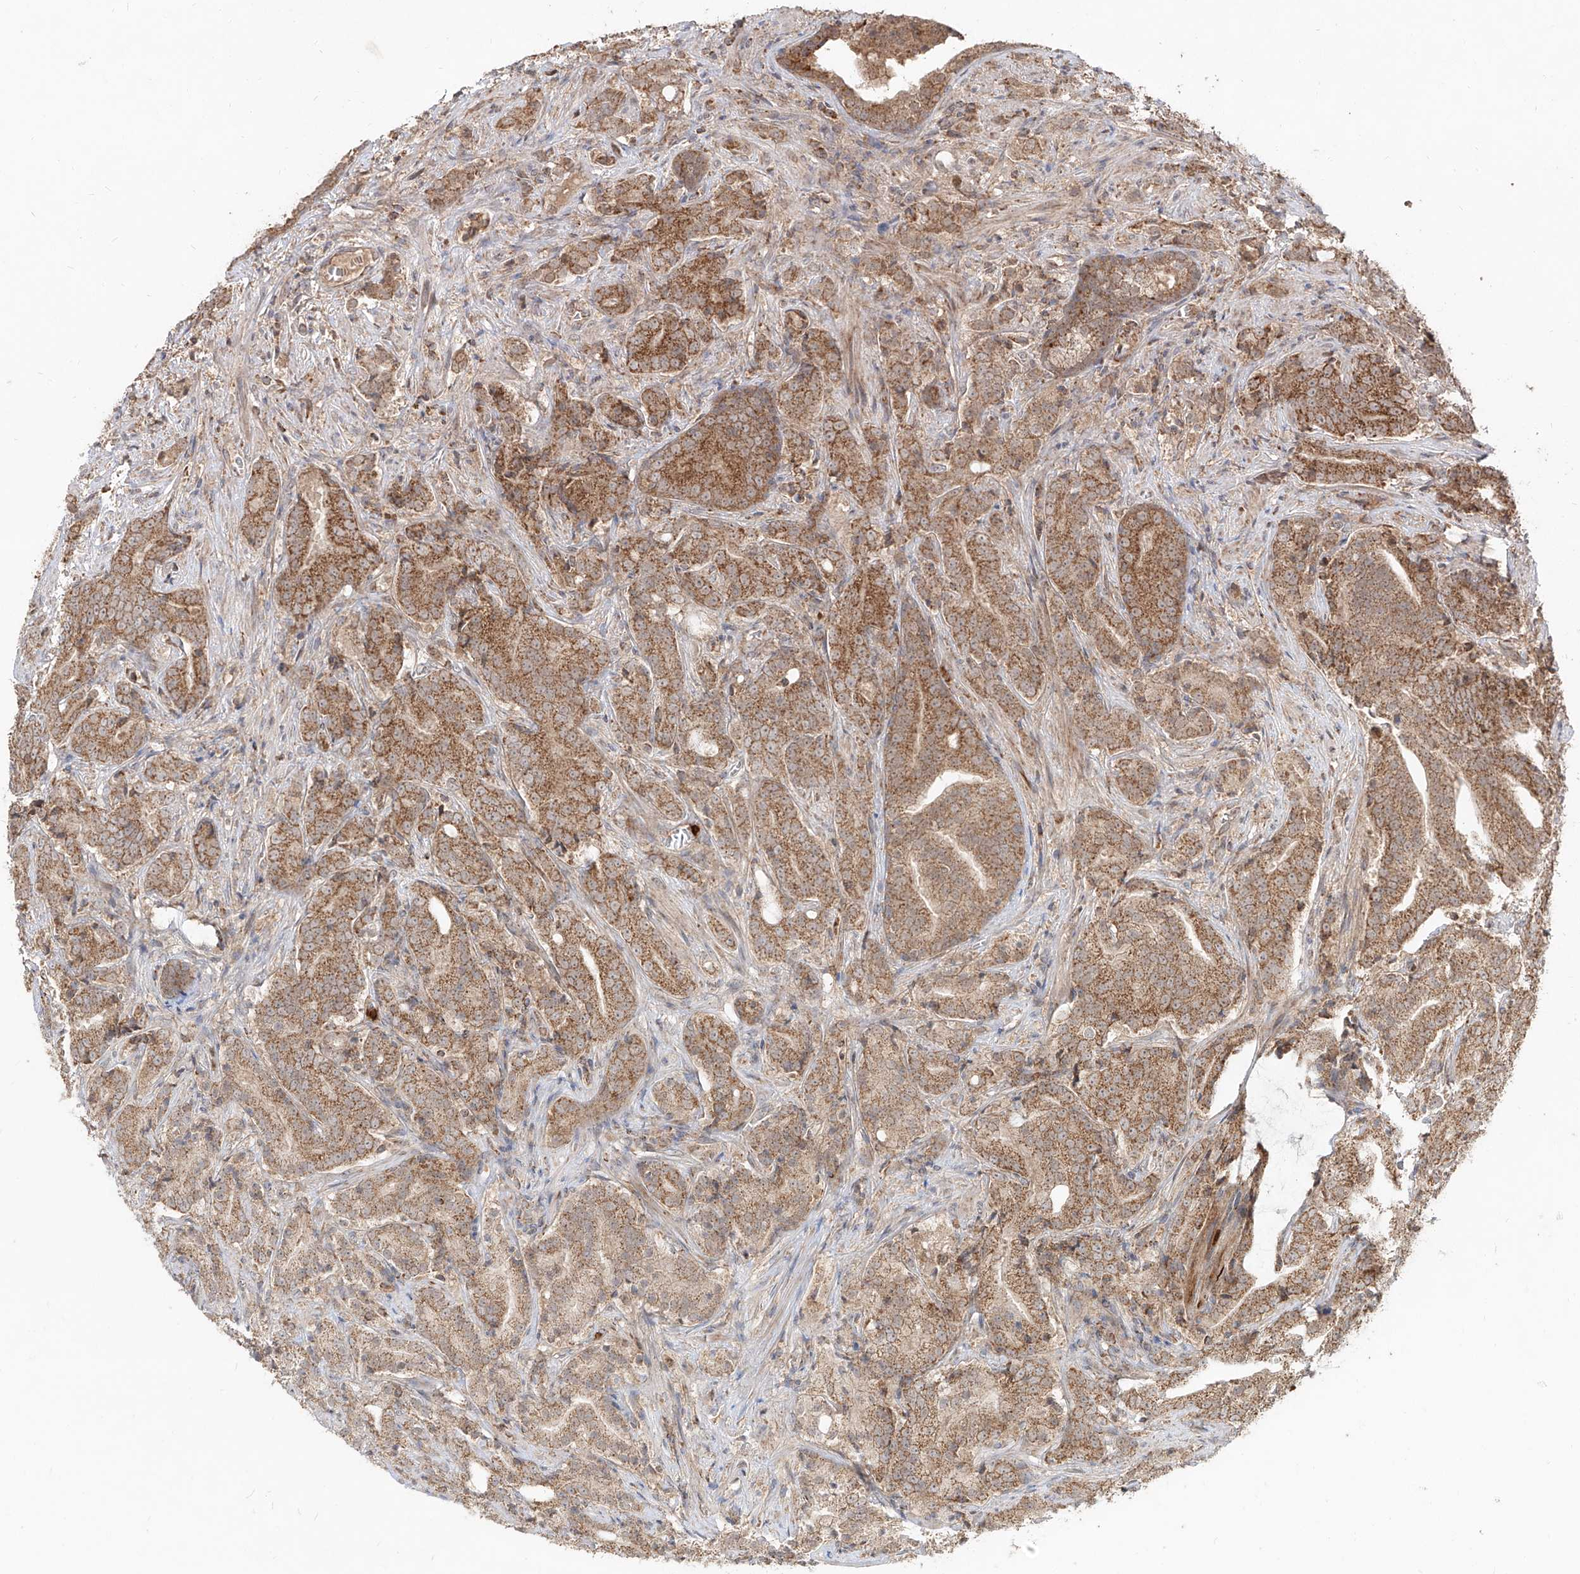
{"staining": {"intensity": "moderate", "quantity": ">75%", "location": "cytoplasmic/membranous"}, "tissue": "prostate cancer", "cell_type": "Tumor cells", "image_type": "cancer", "snomed": [{"axis": "morphology", "description": "Adenocarcinoma, High grade"}, {"axis": "topography", "description": "Prostate"}], "caption": "The immunohistochemical stain shows moderate cytoplasmic/membranous expression in tumor cells of high-grade adenocarcinoma (prostate) tissue.", "gene": "AIM2", "patient": {"sex": "male", "age": 57}}